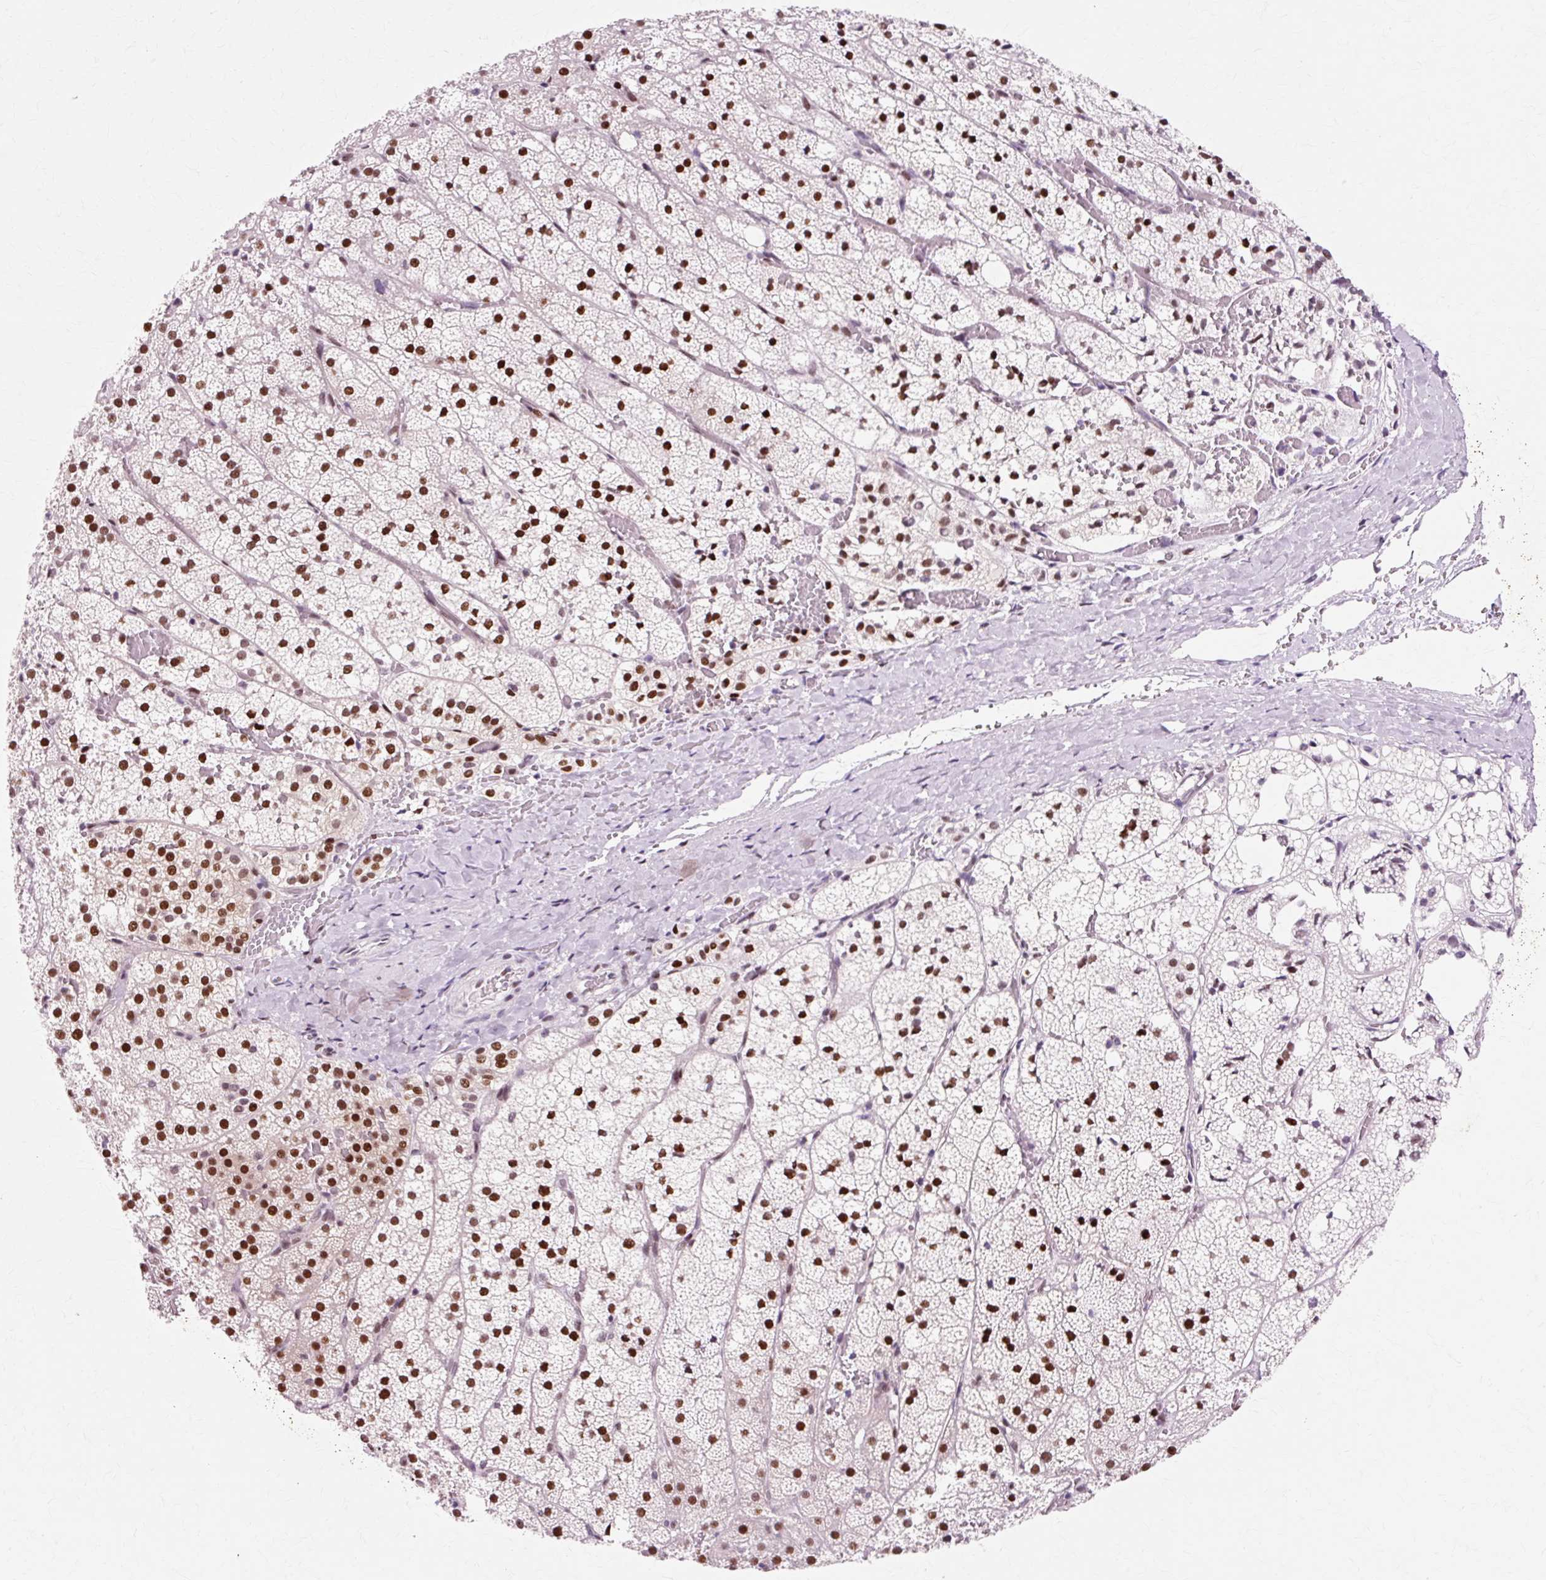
{"staining": {"intensity": "strong", "quantity": ">75%", "location": "nuclear"}, "tissue": "adrenal gland", "cell_type": "Glandular cells", "image_type": "normal", "snomed": [{"axis": "morphology", "description": "Normal tissue, NOS"}, {"axis": "topography", "description": "Adrenal gland"}], "caption": "Protein expression by immunohistochemistry reveals strong nuclear positivity in approximately >75% of glandular cells in benign adrenal gland.", "gene": "MACROD2", "patient": {"sex": "male", "age": 53}}